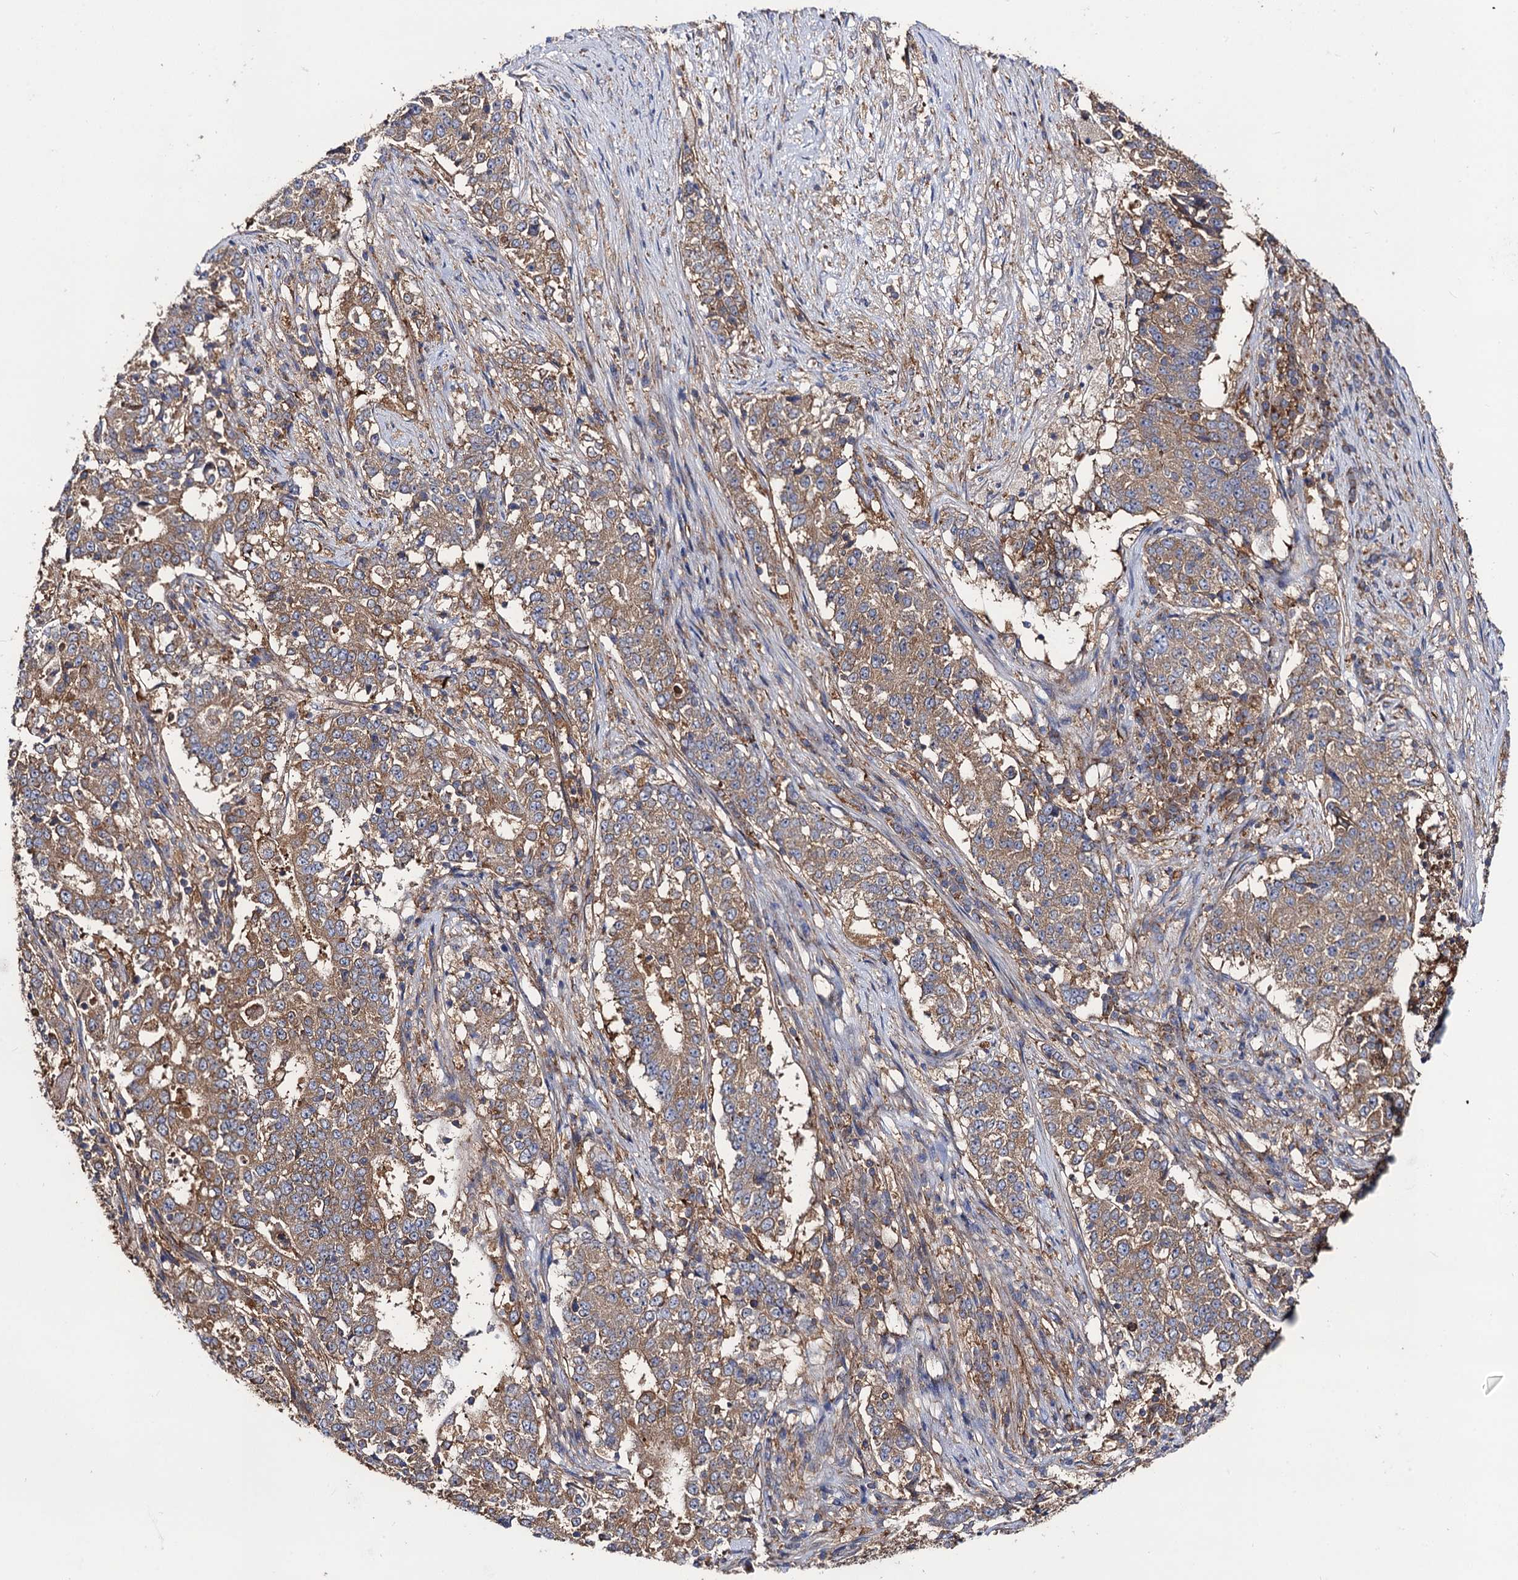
{"staining": {"intensity": "moderate", "quantity": ">75%", "location": "cytoplasmic/membranous"}, "tissue": "stomach cancer", "cell_type": "Tumor cells", "image_type": "cancer", "snomed": [{"axis": "morphology", "description": "Adenocarcinoma, NOS"}, {"axis": "topography", "description": "Stomach"}], "caption": "Immunohistochemistry (IHC) of human adenocarcinoma (stomach) displays medium levels of moderate cytoplasmic/membranous expression in about >75% of tumor cells.", "gene": "DYDC1", "patient": {"sex": "male", "age": 59}}